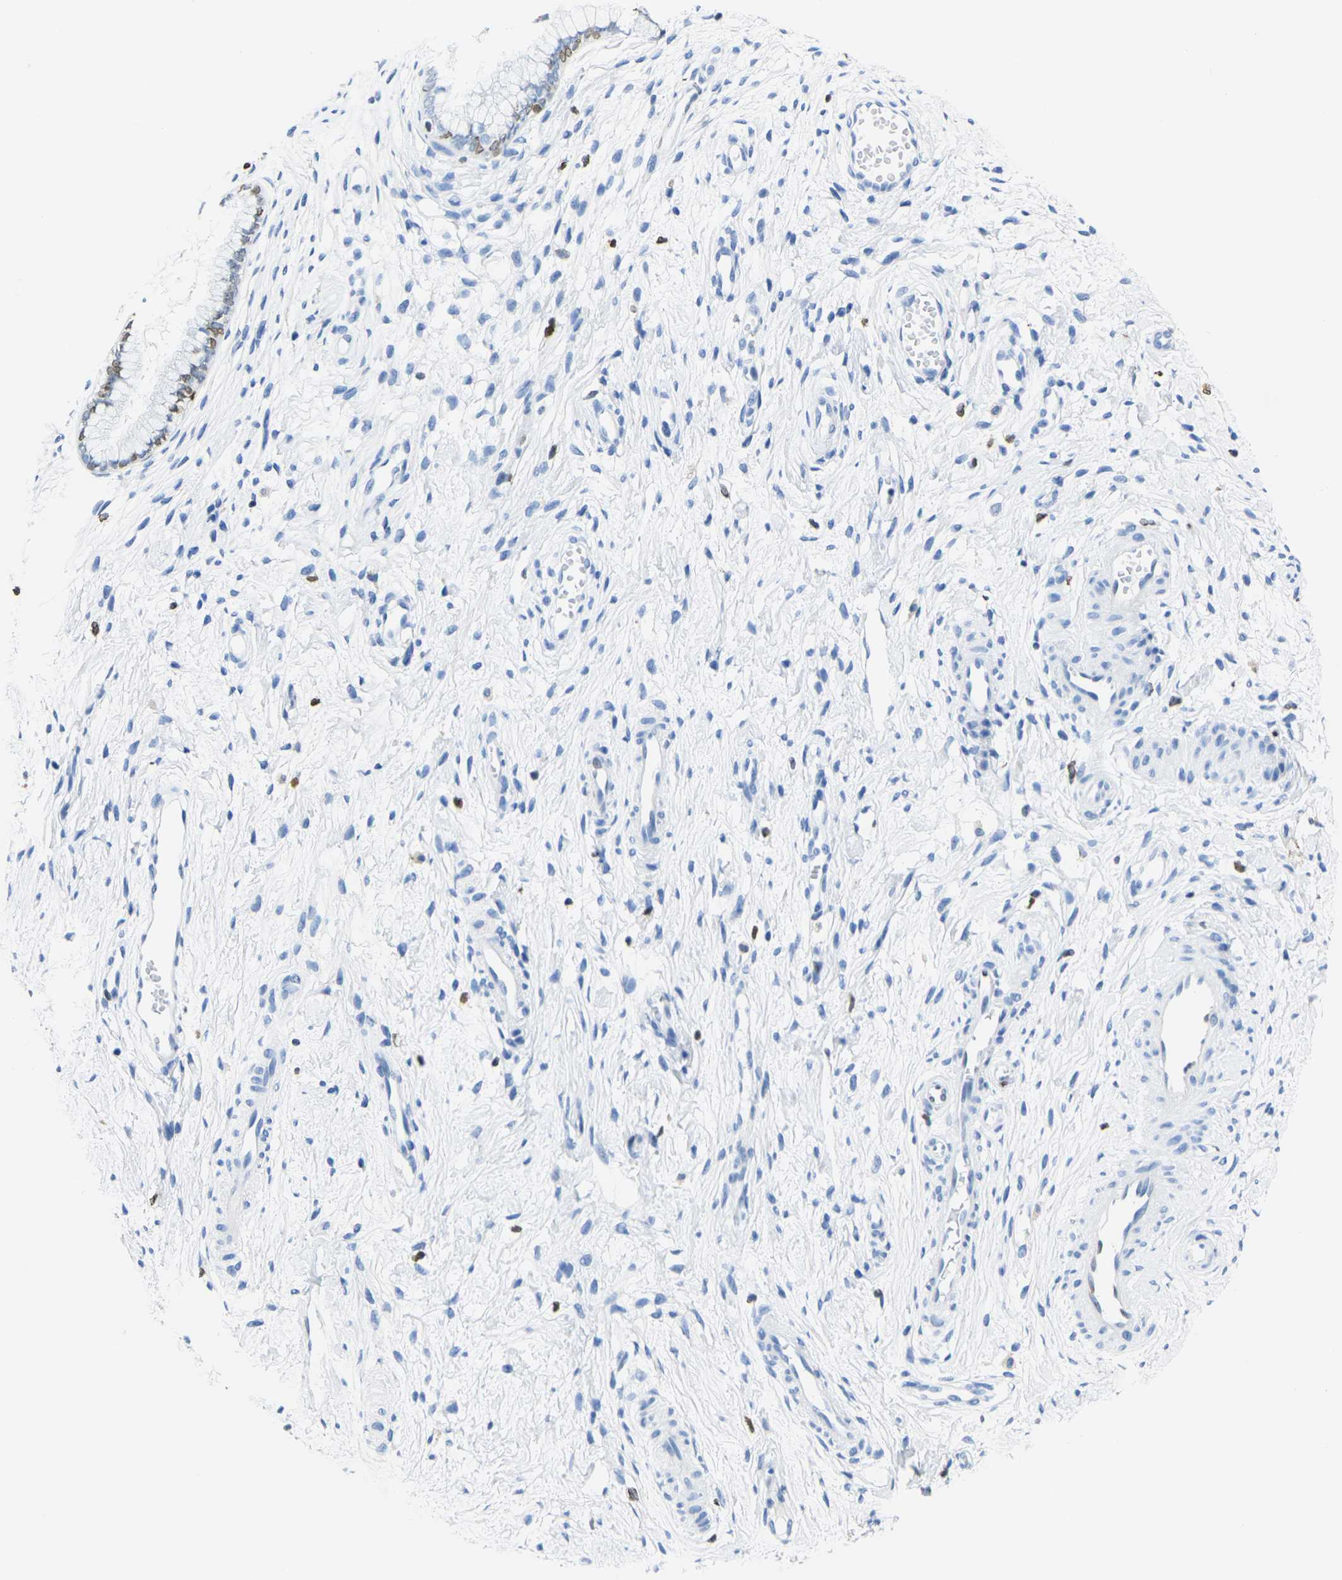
{"staining": {"intensity": "moderate", "quantity": "25%-75%", "location": "nuclear"}, "tissue": "cervix", "cell_type": "Glandular cells", "image_type": "normal", "snomed": [{"axis": "morphology", "description": "Normal tissue, NOS"}, {"axis": "topography", "description": "Cervix"}], "caption": "IHC photomicrograph of benign human cervix stained for a protein (brown), which exhibits medium levels of moderate nuclear expression in about 25%-75% of glandular cells.", "gene": "DRAXIN", "patient": {"sex": "female", "age": 65}}